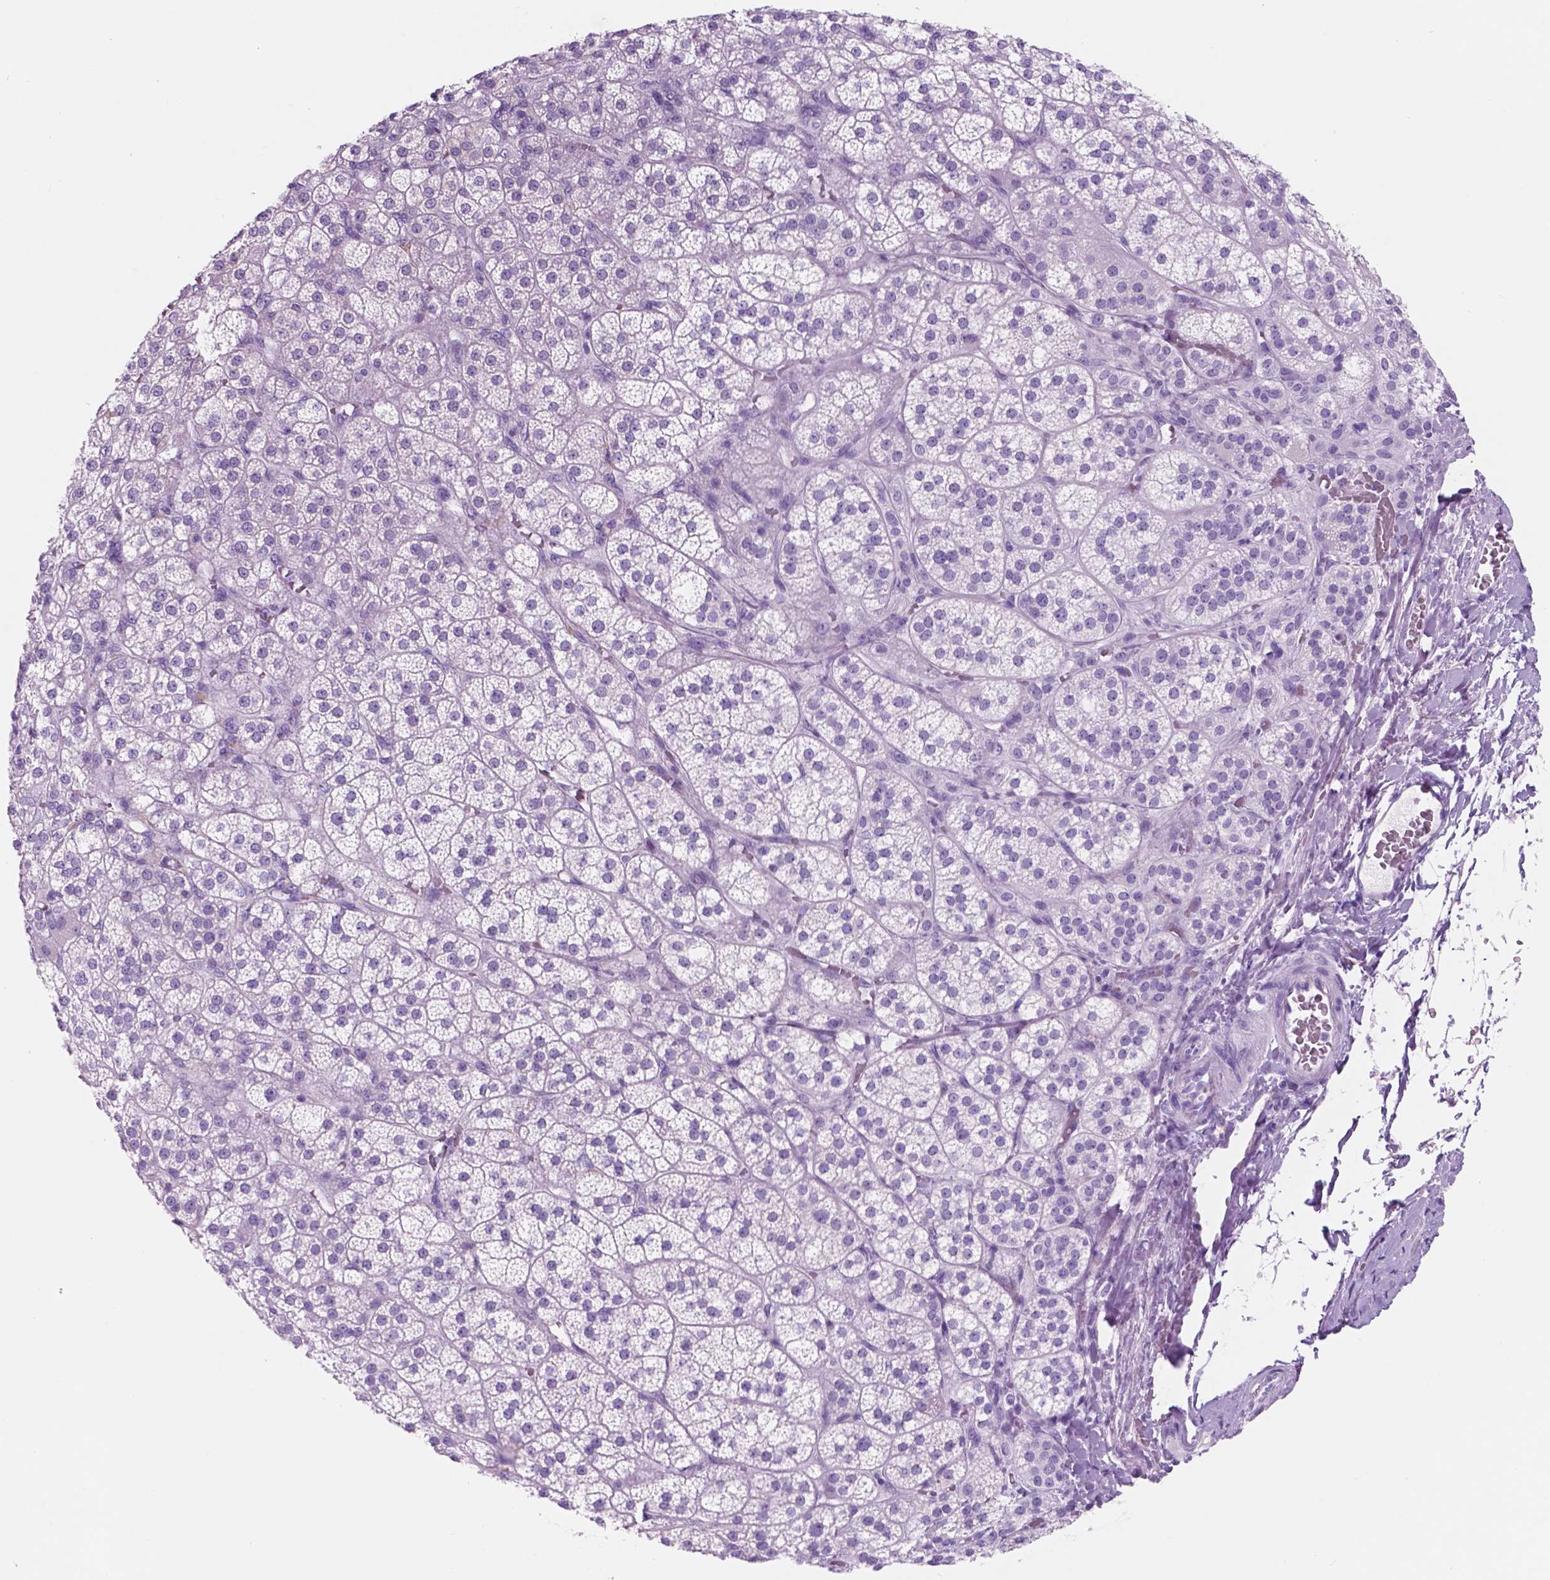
{"staining": {"intensity": "negative", "quantity": "none", "location": "none"}, "tissue": "adrenal gland", "cell_type": "Glandular cells", "image_type": "normal", "snomed": [{"axis": "morphology", "description": "Normal tissue, NOS"}, {"axis": "topography", "description": "Adrenal gland"}], "caption": "DAB (3,3'-diaminobenzidine) immunohistochemical staining of unremarkable adrenal gland shows no significant staining in glandular cells. The staining is performed using DAB (3,3'-diaminobenzidine) brown chromogen with nuclei counter-stained in using hematoxylin.", "gene": "CUZD1", "patient": {"sex": "female", "age": 60}}